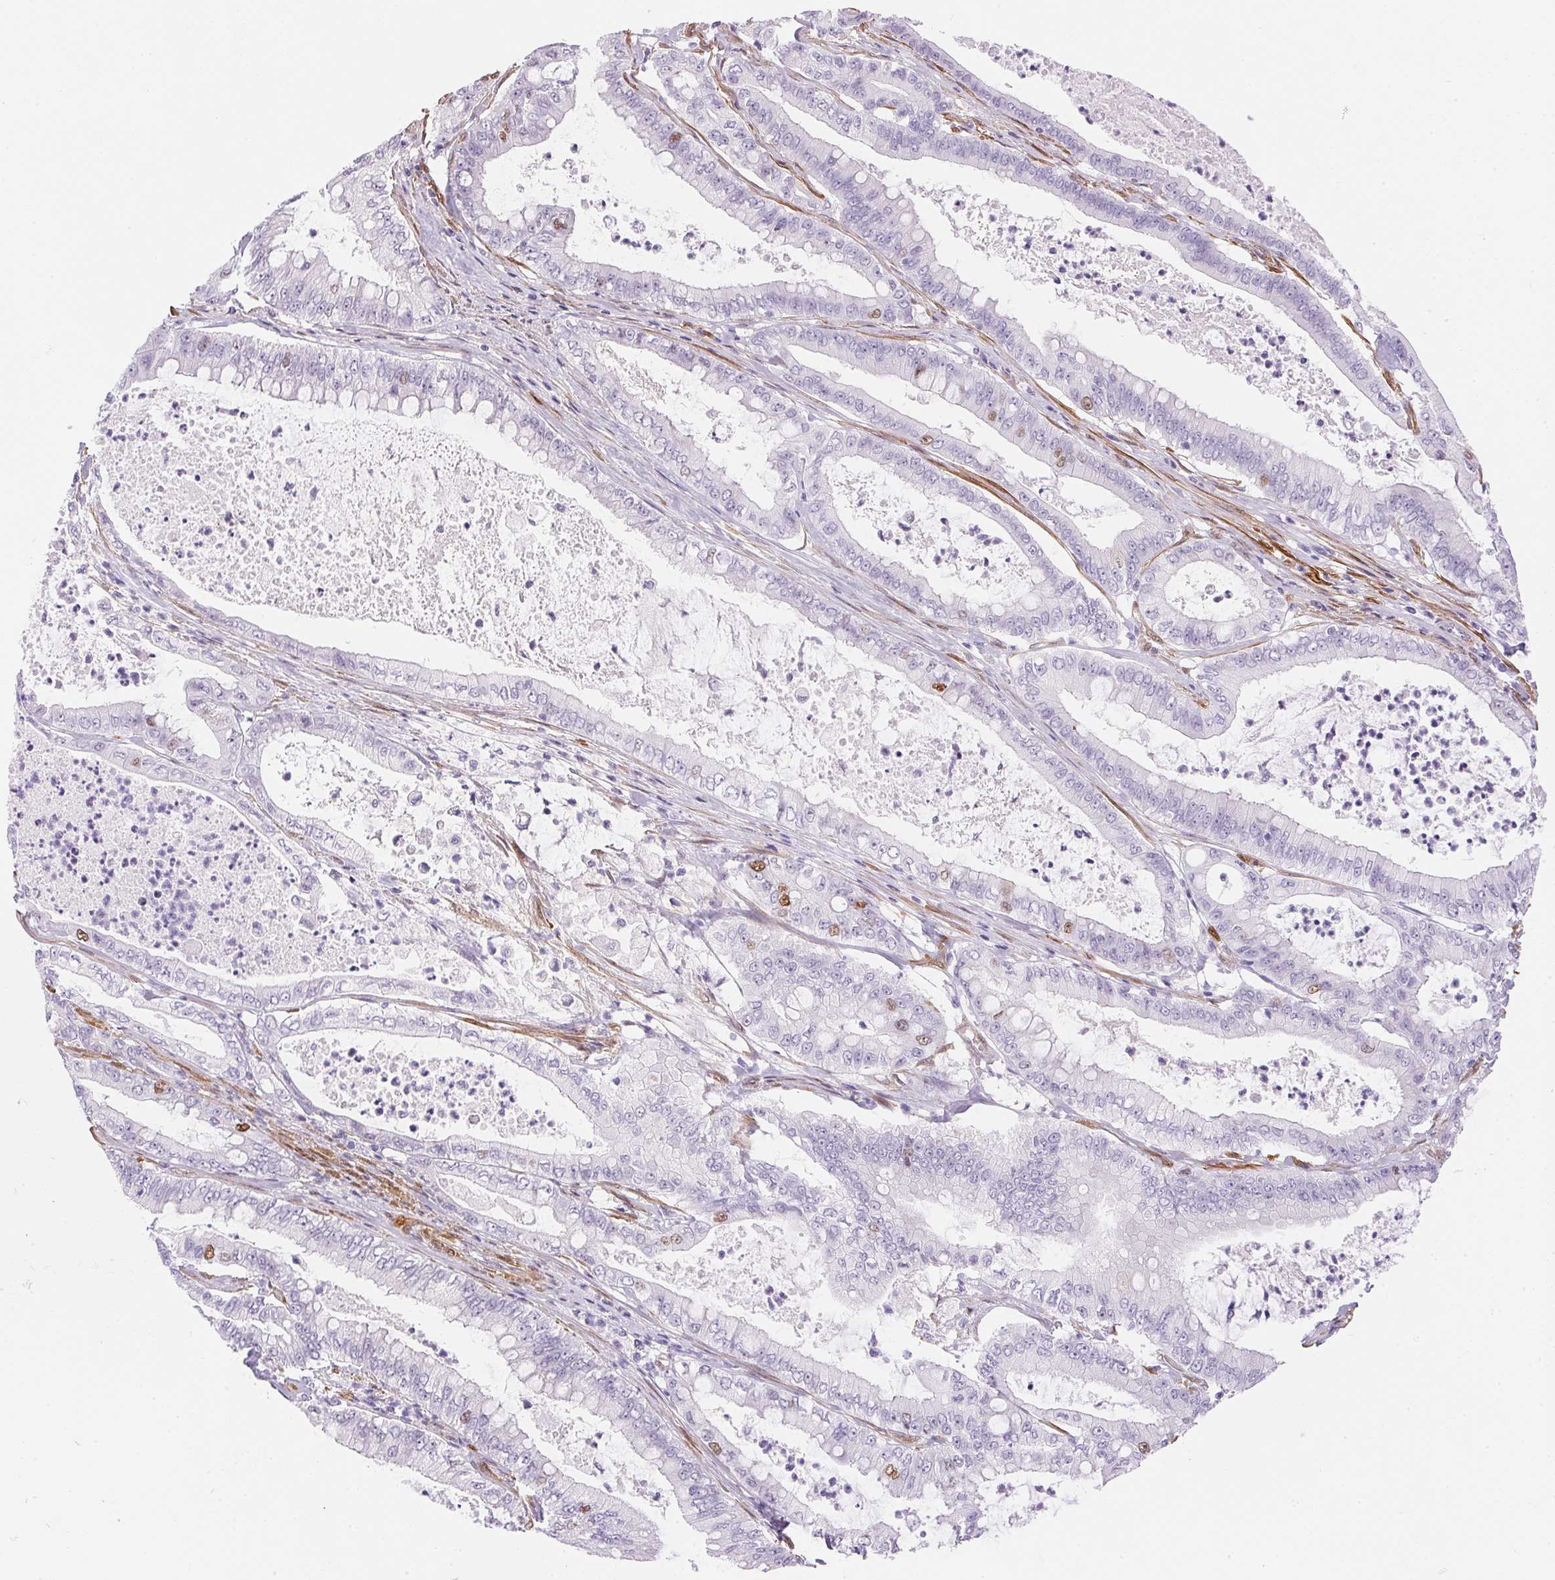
{"staining": {"intensity": "moderate", "quantity": "<25%", "location": "nuclear"}, "tissue": "pancreatic cancer", "cell_type": "Tumor cells", "image_type": "cancer", "snomed": [{"axis": "morphology", "description": "Adenocarcinoma, NOS"}, {"axis": "topography", "description": "Pancreas"}], "caption": "There is low levels of moderate nuclear positivity in tumor cells of adenocarcinoma (pancreatic), as demonstrated by immunohistochemical staining (brown color).", "gene": "SMTN", "patient": {"sex": "male", "age": 71}}